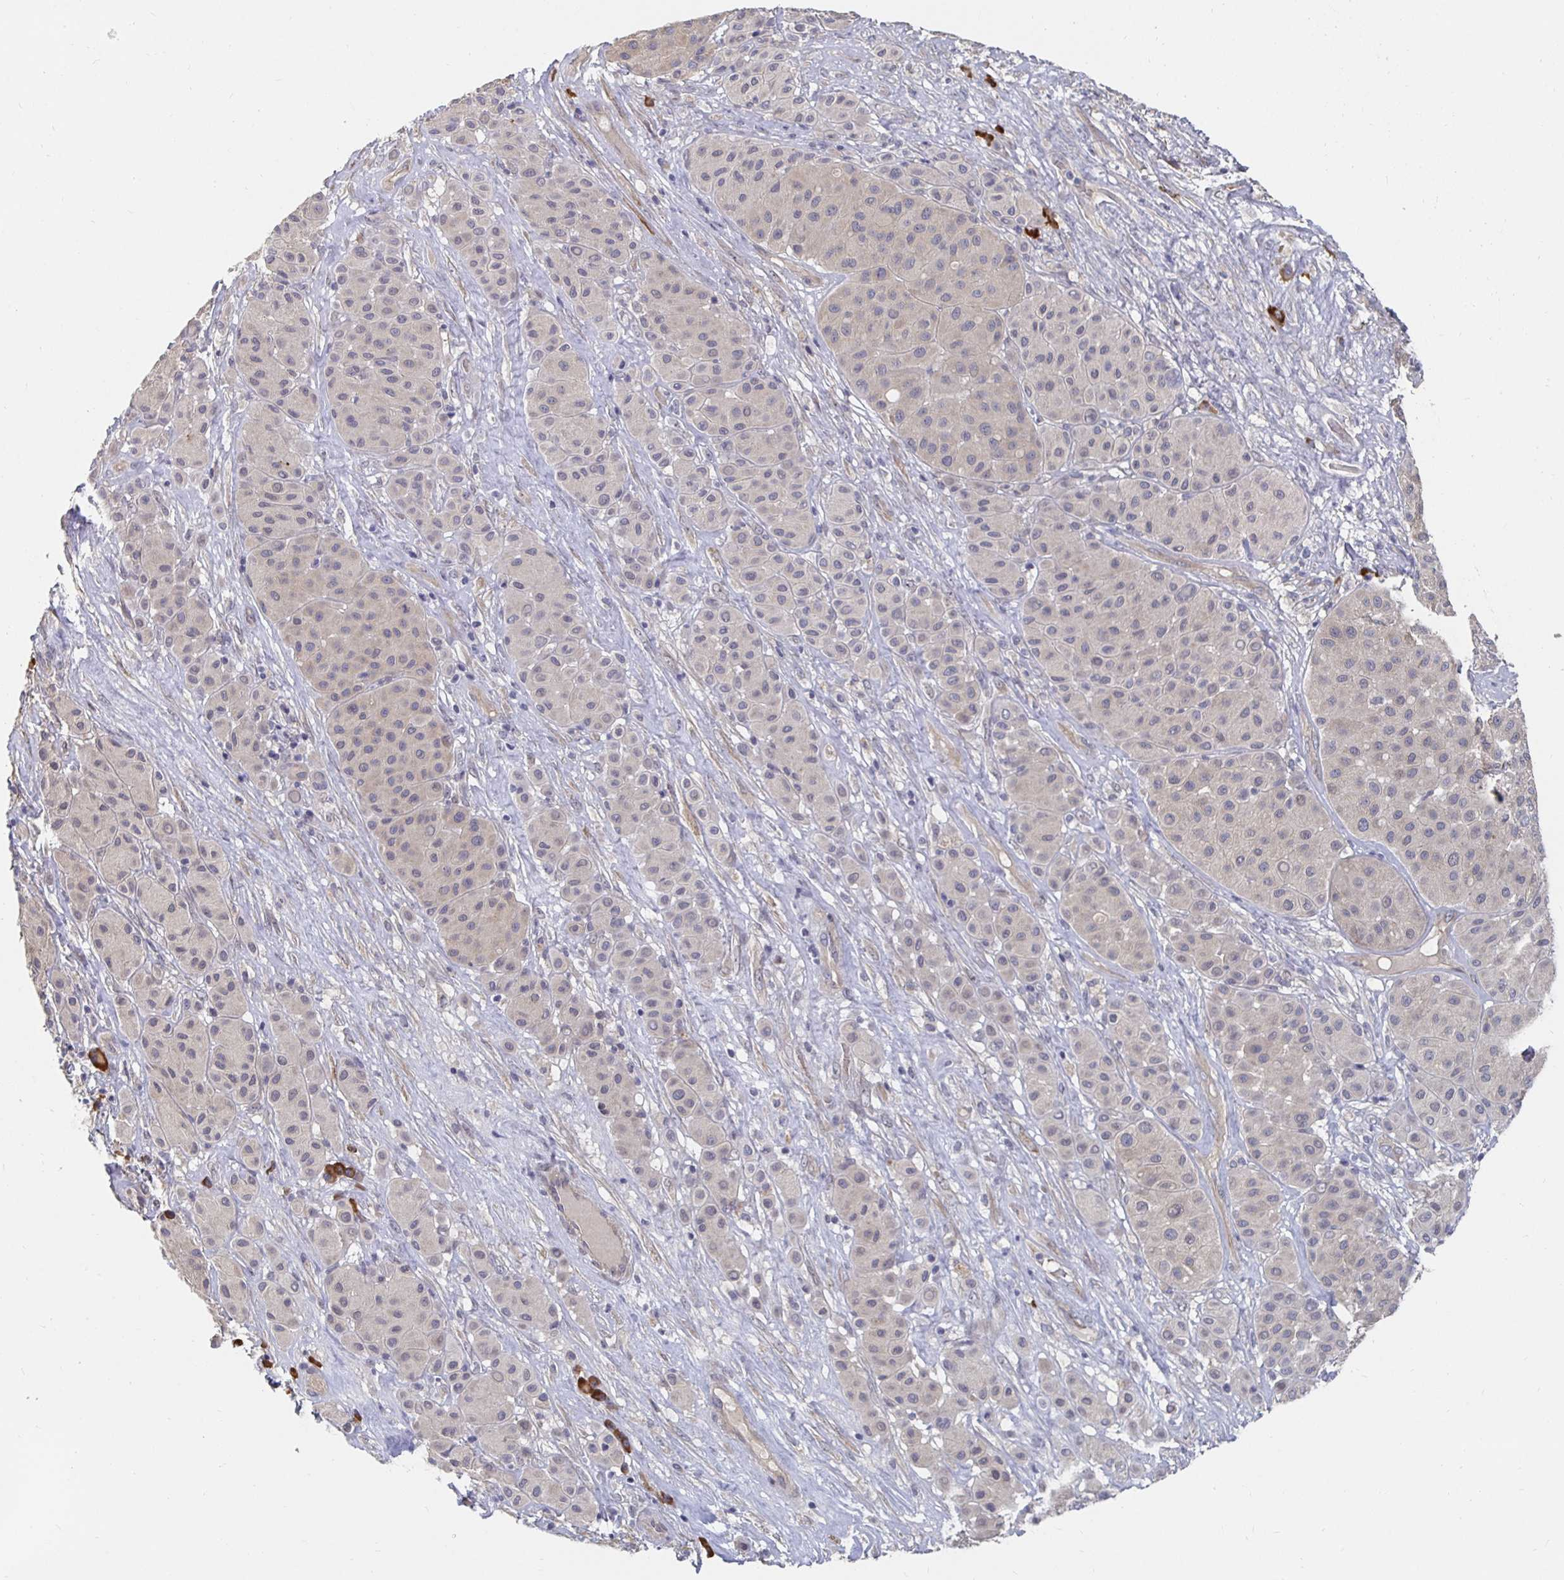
{"staining": {"intensity": "negative", "quantity": "none", "location": "none"}, "tissue": "melanoma", "cell_type": "Tumor cells", "image_type": "cancer", "snomed": [{"axis": "morphology", "description": "Malignant melanoma, Metastatic site"}, {"axis": "topography", "description": "Smooth muscle"}], "caption": "This micrograph is of malignant melanoma (metastatic site) stained with immunohistochemistry to label a protein in brown with the nuclei are counter-stained blue. There is no expression in tumor cells.", "gene": "MEIS1", "patient": {"sex": "male", "age": 41}}